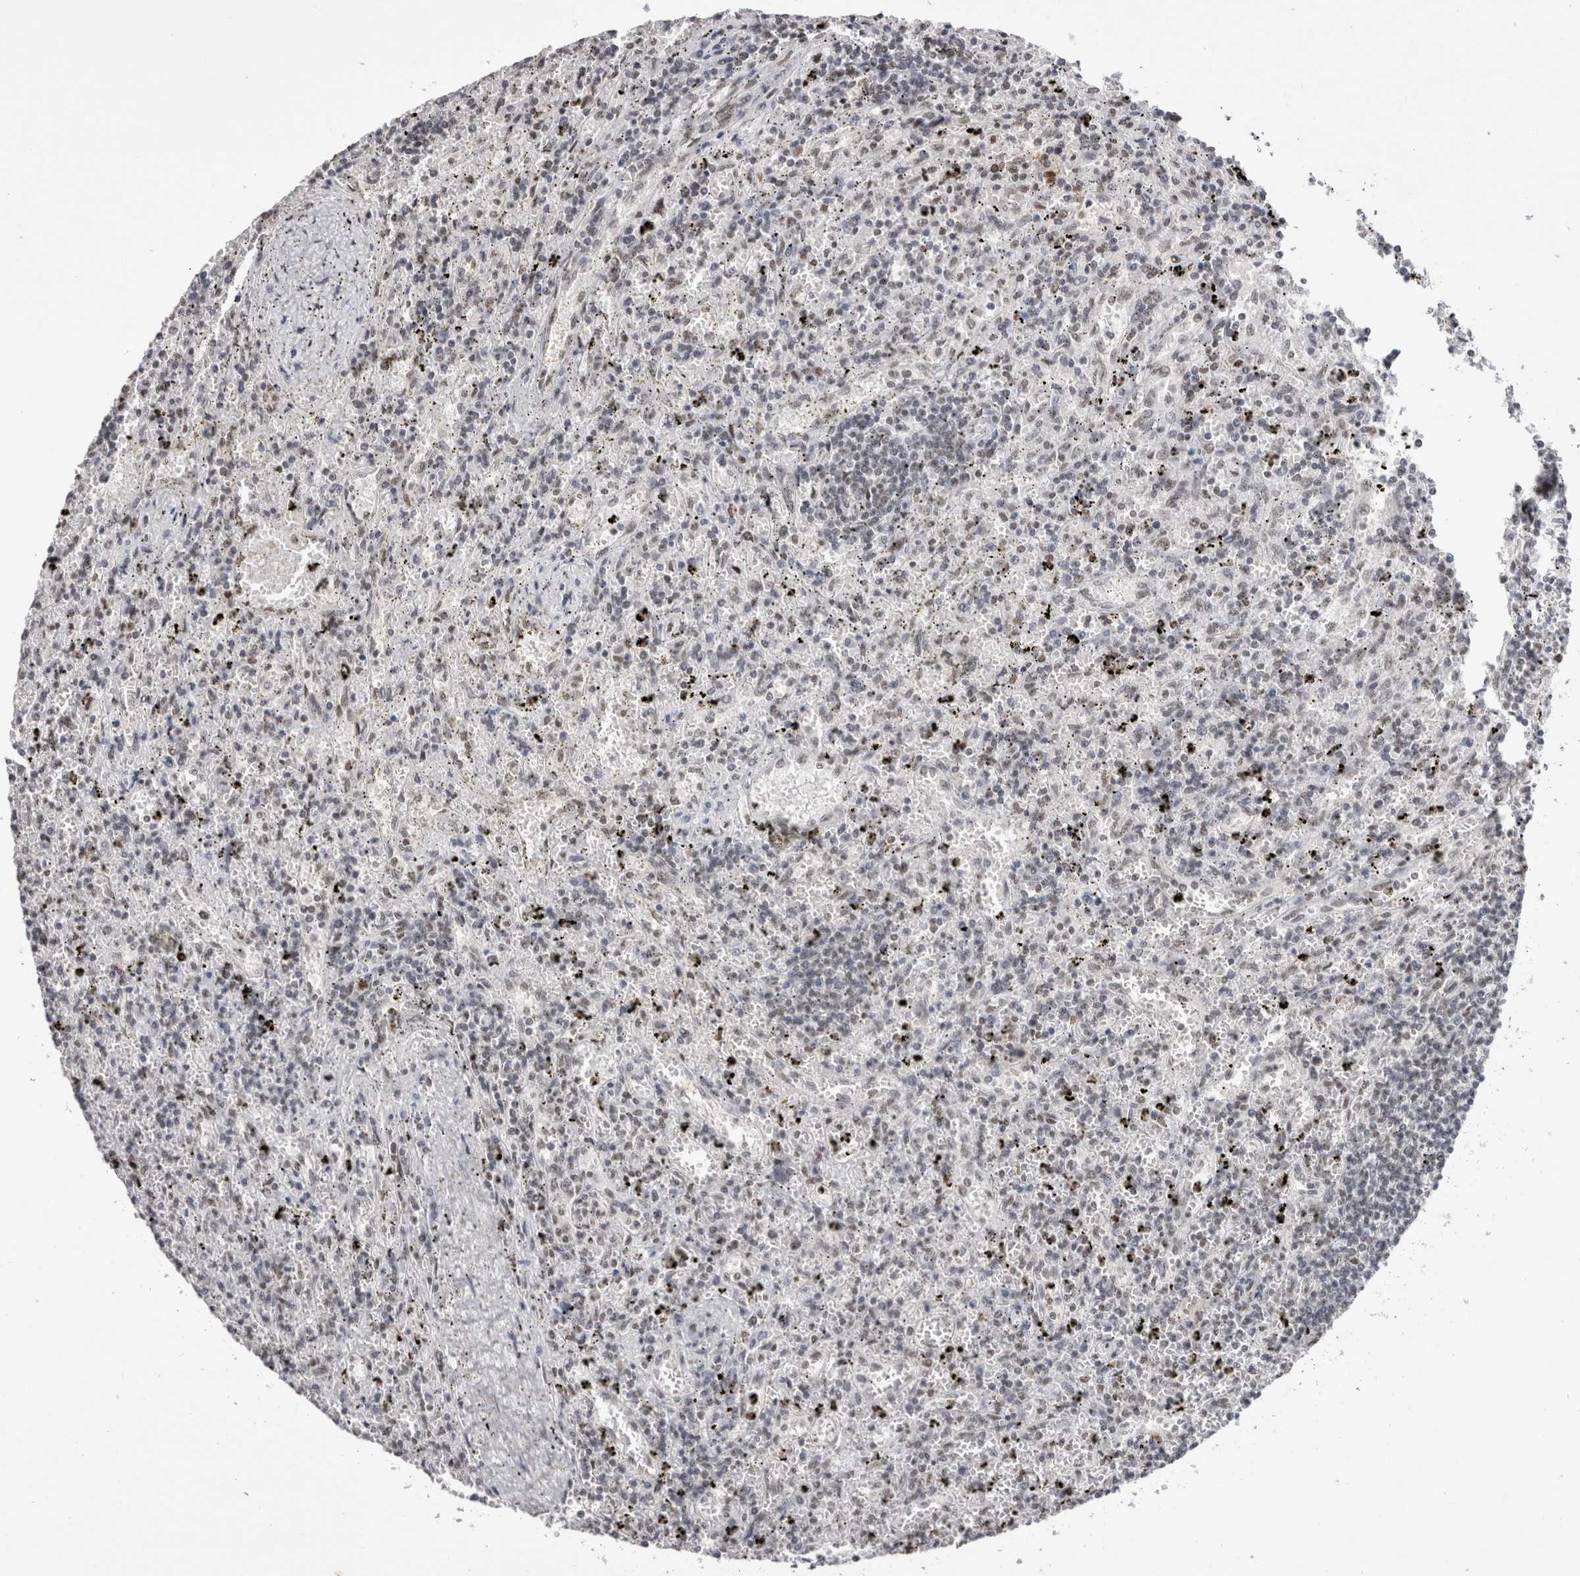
{"staining": {"intensity": "weak", "quantity": "<25%", "location": "nuclear"}, "tissue": "lymphoma", "cell_type": "Tumor cells", "image_type": "cancer", "snomed": [{"axis": "morphology", "description": "Malignant lymphoma, non-Hodgkin's type, Low grade"}, {"axis": "topography", "description": "Spleen"}], "caption": "The histopathology image reveals no significant staining in tumor cells of malignant lymphoma, non-Hodgkin's type (low-grade).", "gene": "SMC1A", "patient": {"sex": "male", "age": 76}}